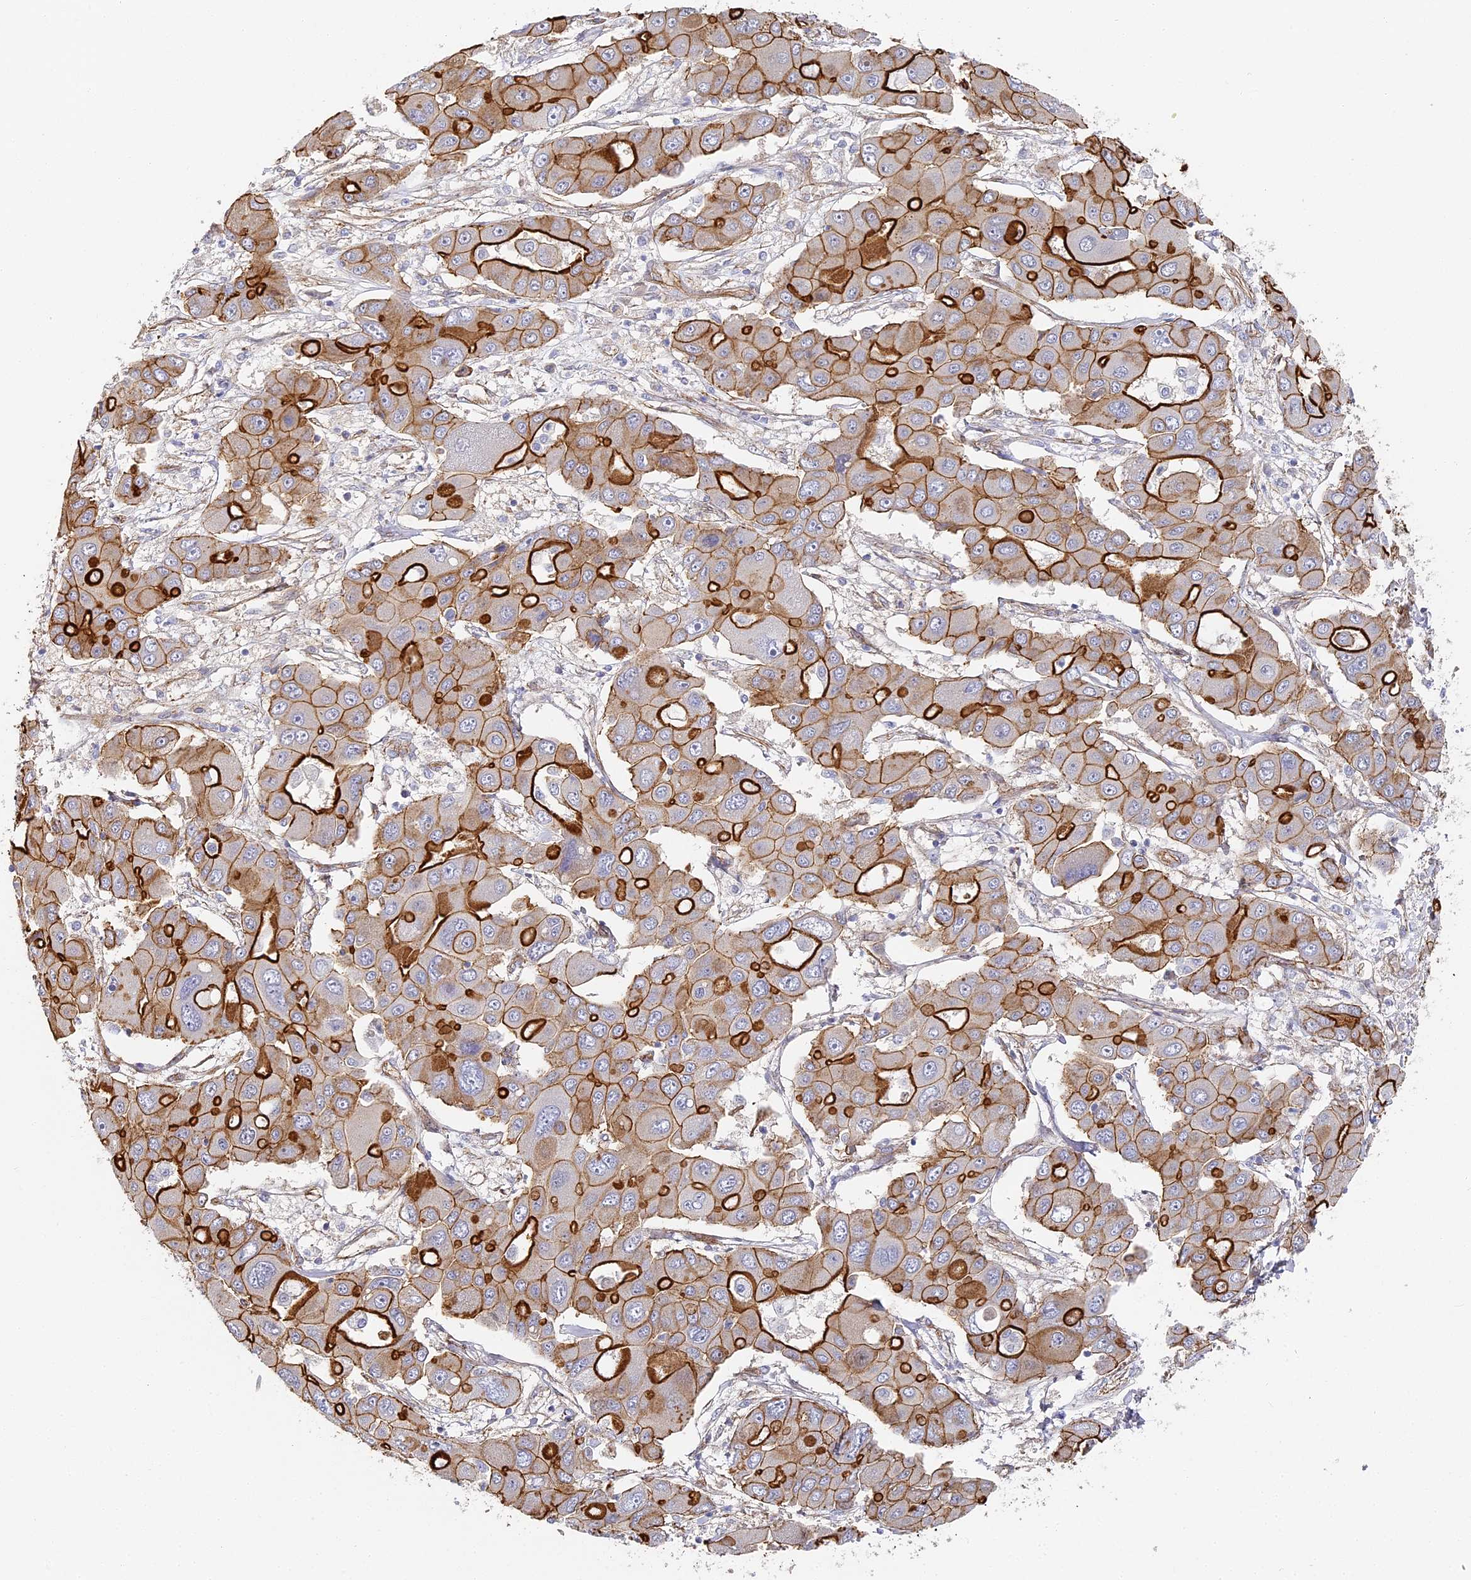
{"staining": {"intensity": "strong", "quantity": "25%-75%", "location": "cytoplasmic/membranous"}, "tissue": "liver cancer", "cell_type": "Tumor cells", "image_type": "cancer", "snomed": [{"axis": "morphology", "description": "Cholangiocarcinoma"}, {"axis": "topography", "description": "Liver"}], "caption": "Human liver cancer (cholangiocarcinoma) stained for a protein (brown) reveals strong cytoplasmic/membranous positive expression in approximately 25%-75% of tumor cells.", "gene": "CCDC30", "patient": {"sex": "male", "age": 67}}